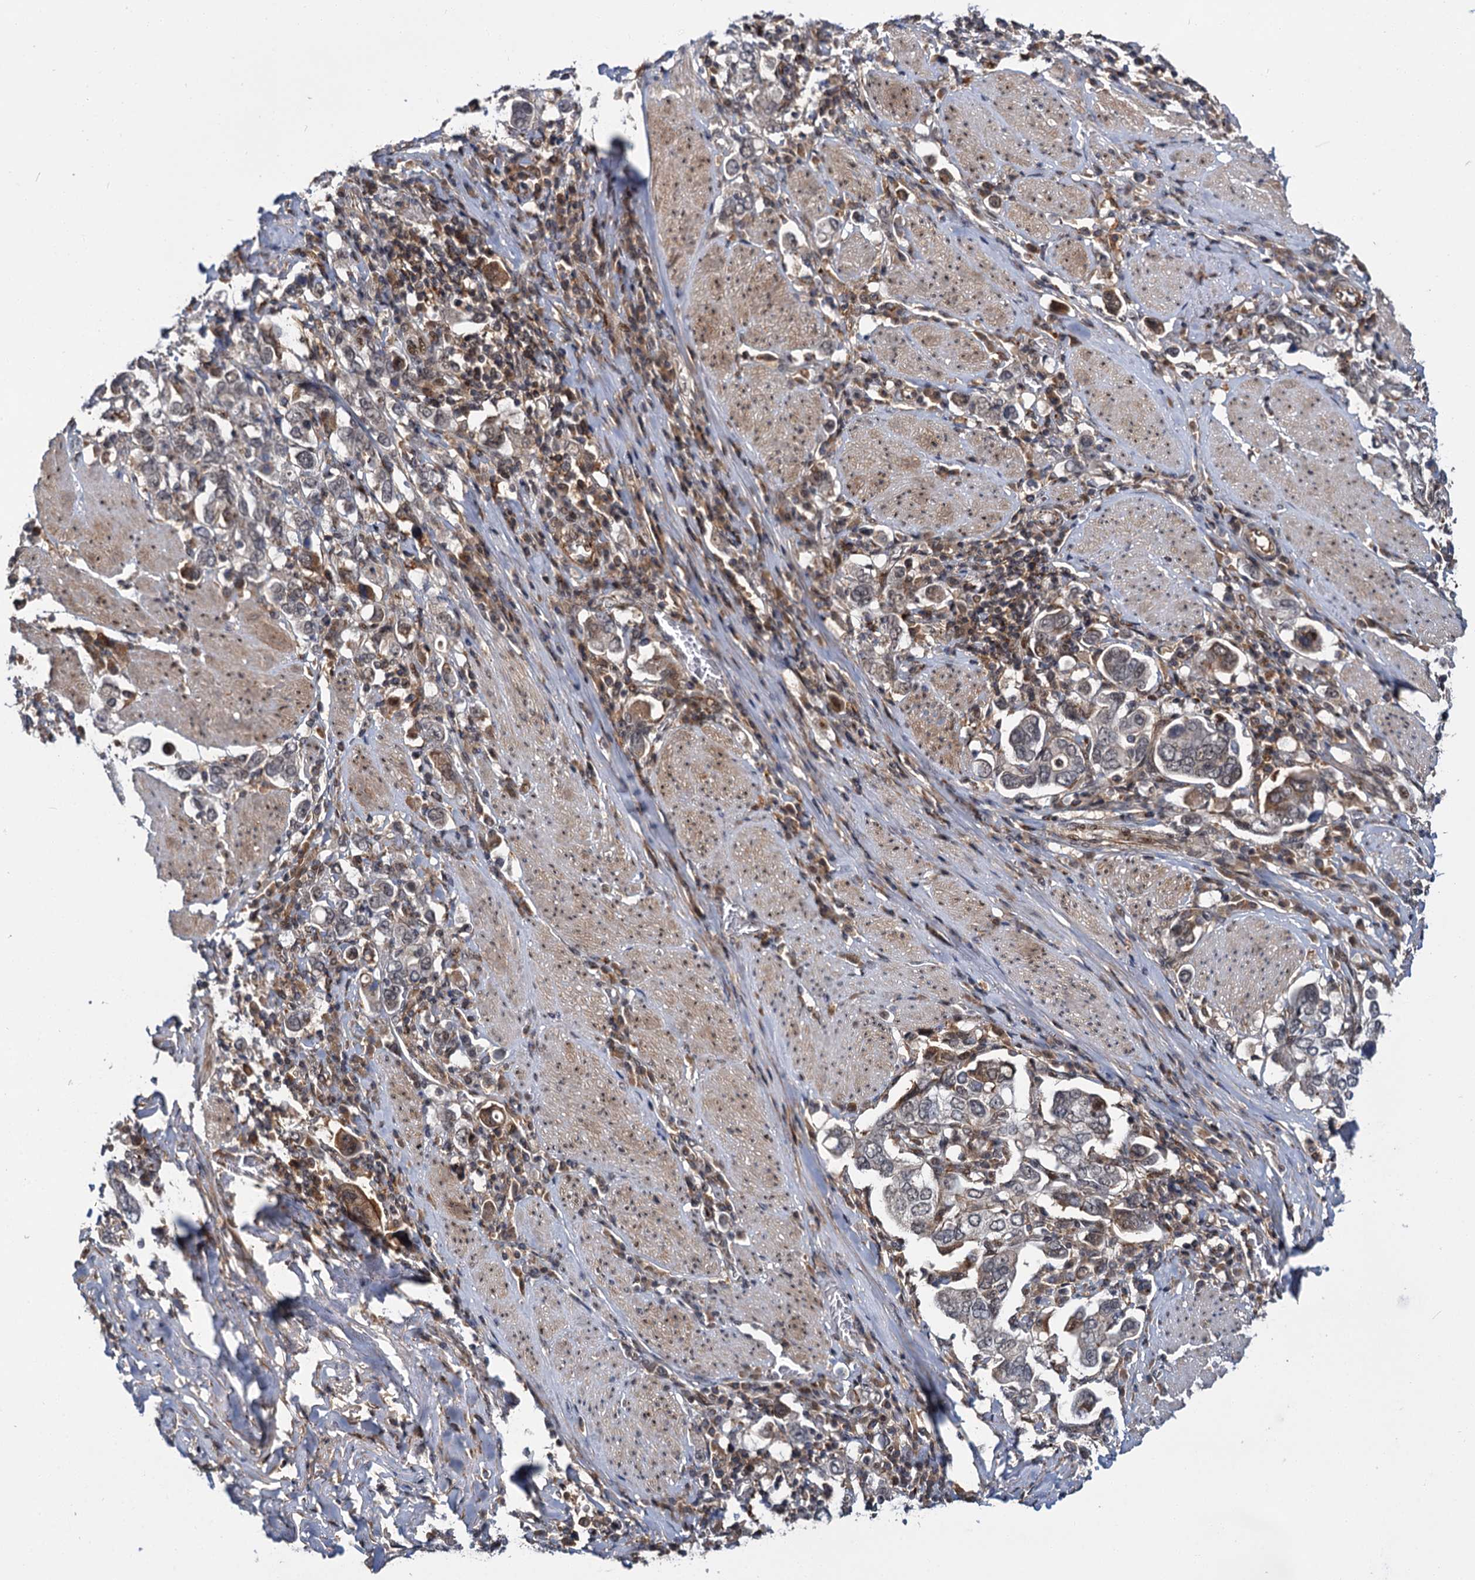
{"staining": {"intensity": "negative", "quantity": "none", "location": "none"}, "tissue": "stomach cancer", "cell_type": "Tumor cells", "image_type": "cancer", "snomed": [{"axis": "morphology", "description": "Adenocarcinoma, NOS"}, {"axis": "topography", "description": "Stomach, upper"}], "caption": "Tumor cells show no significant protein staining in stomach cancer (adenocarcinoma).", "gene": "MBD6", "patient": {"sex": "male", "age": 62}}